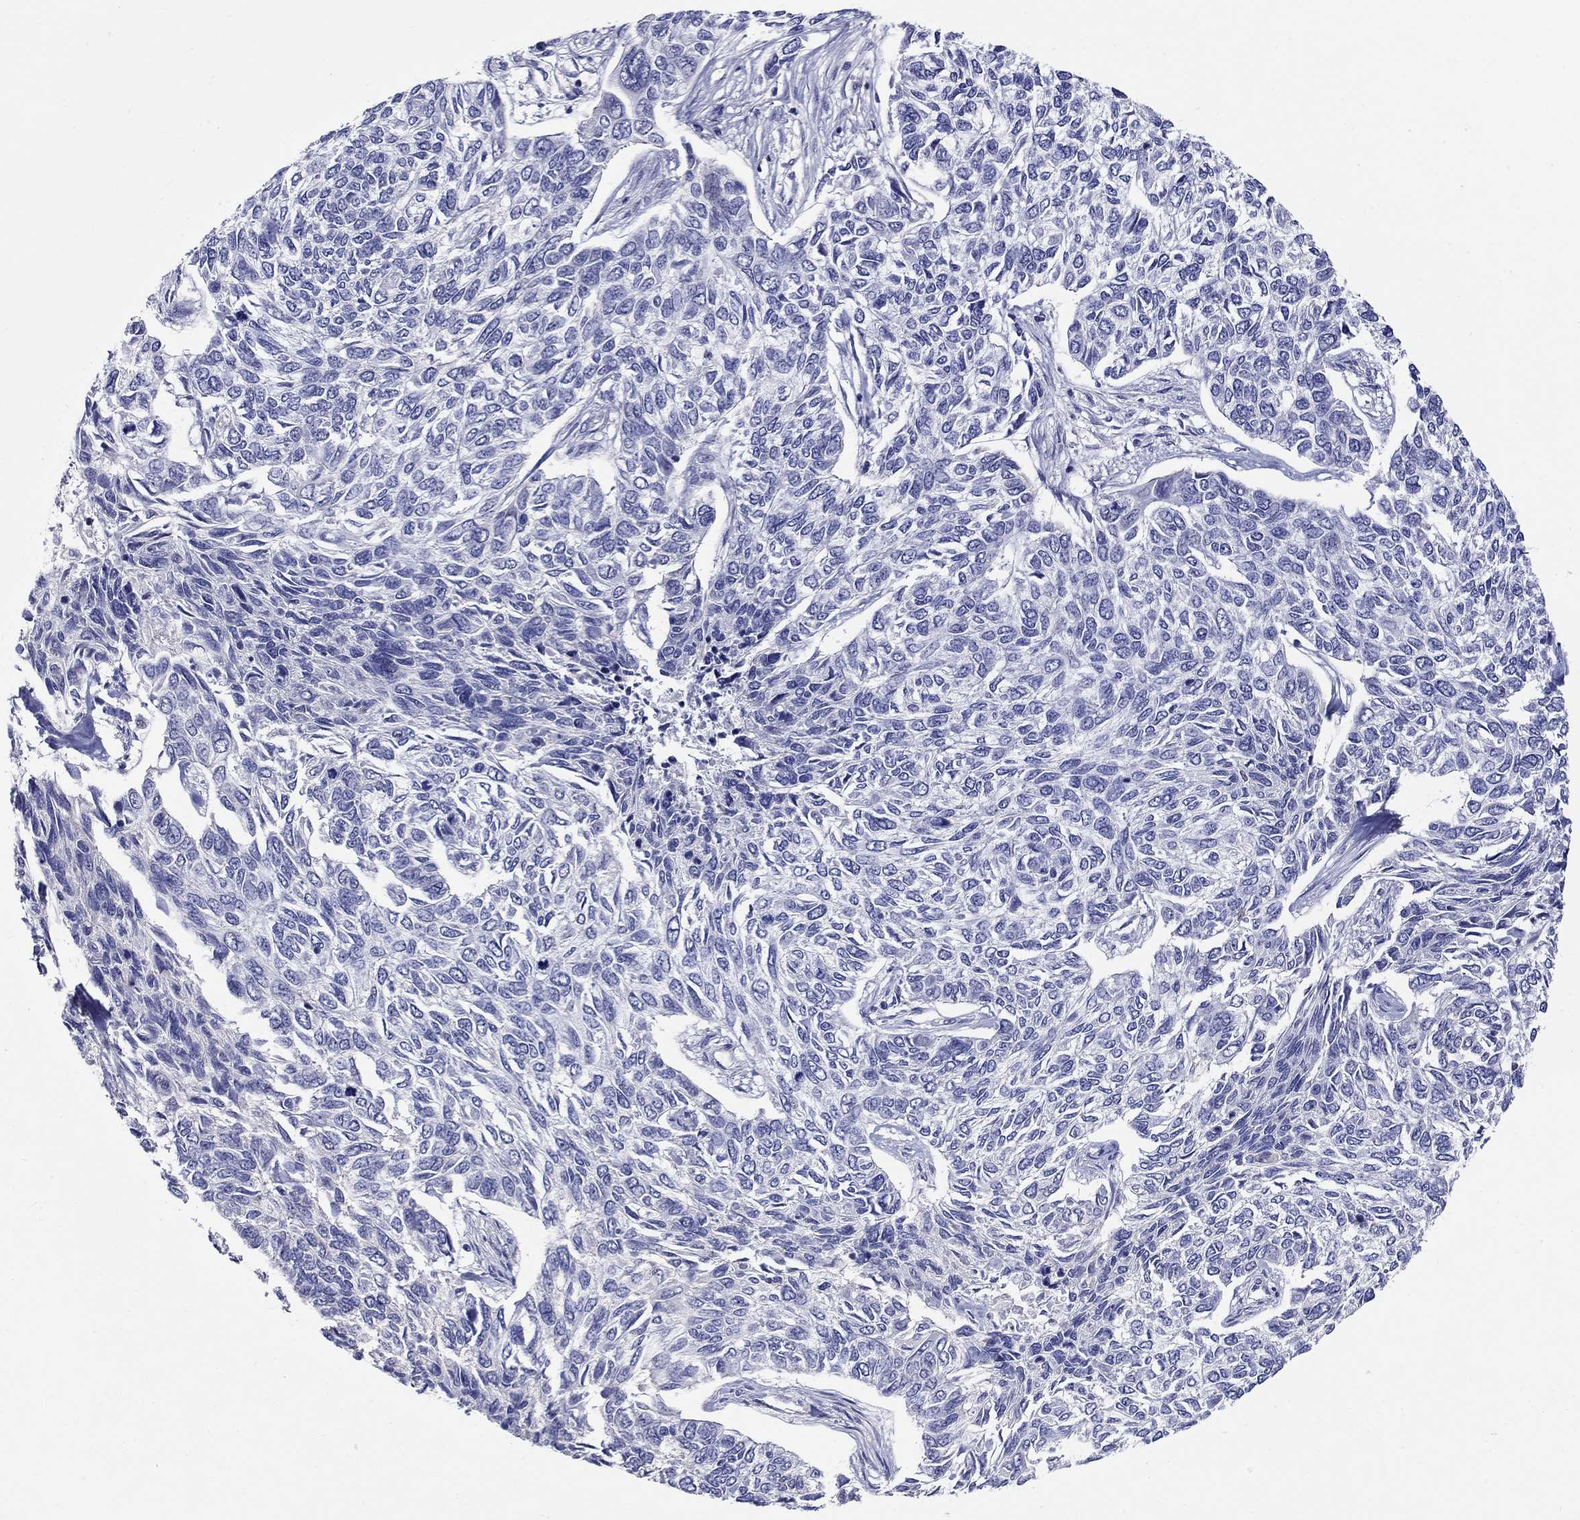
{"staining": {"intensity": "negative", "quantity": "none", "location": "none"}, "tissue": "skin cancer", "cell_type": "Tumor cells", "image_type": "cancer", "snomed": [{"axis": "morphology", "description": "Basal cell carcinoma"}, {"axis": "topography", "description": "Skin"}], "caption": "Immunohistochemical staining of skin basal cell carcinoma exhibits no significant positivity in tumor cells. (Stains: DAB (3,3'-diaminobenzidine) immunohistochemistry (IHC) with hematoxylin counter stain, Microscopy: brightfield microscopy at high magnification).", "gene": "SLC30A3", "patient": {"sex": "female", "age": 65}}